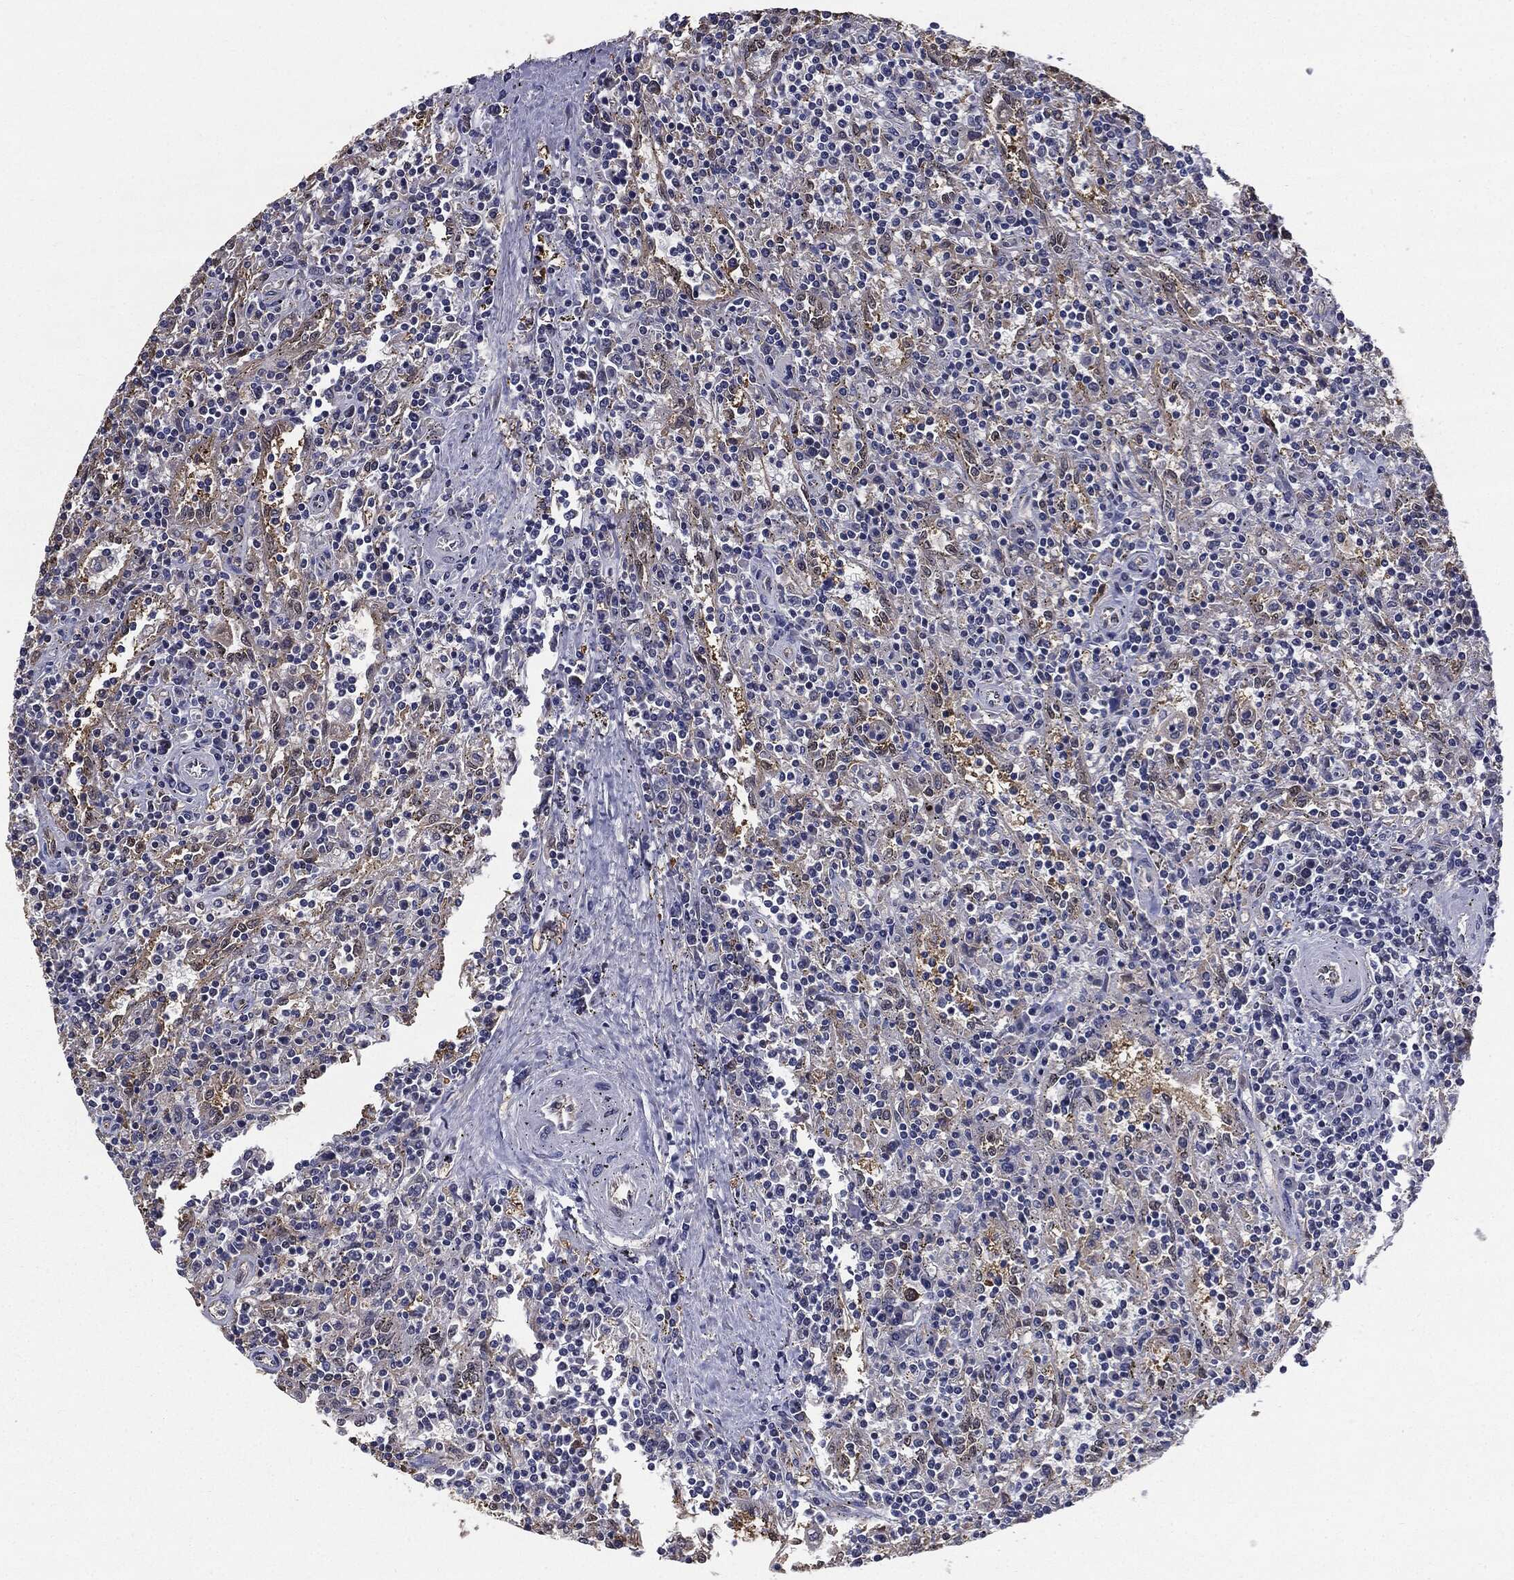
{"staining": {"intensity": "negative", "quantity": "none", "location": "none"}, "tissue": "lymphoma", "cell_type": "Tumor cells", "image_type": "cancer", "snomed": [{"axis": "morphology", "description": "Malignant lymphoma, non-Hodgkin's type, Low grade"}, {"axis": "topography", "description": "Spleen"}], "caption": "Image shows no significant protein positivity in tumor cells of low-grade malignant lymphoma, non-Hodgkin's type.", "gene": "JUN", "patient": {"sex": "male", "age": 62}}